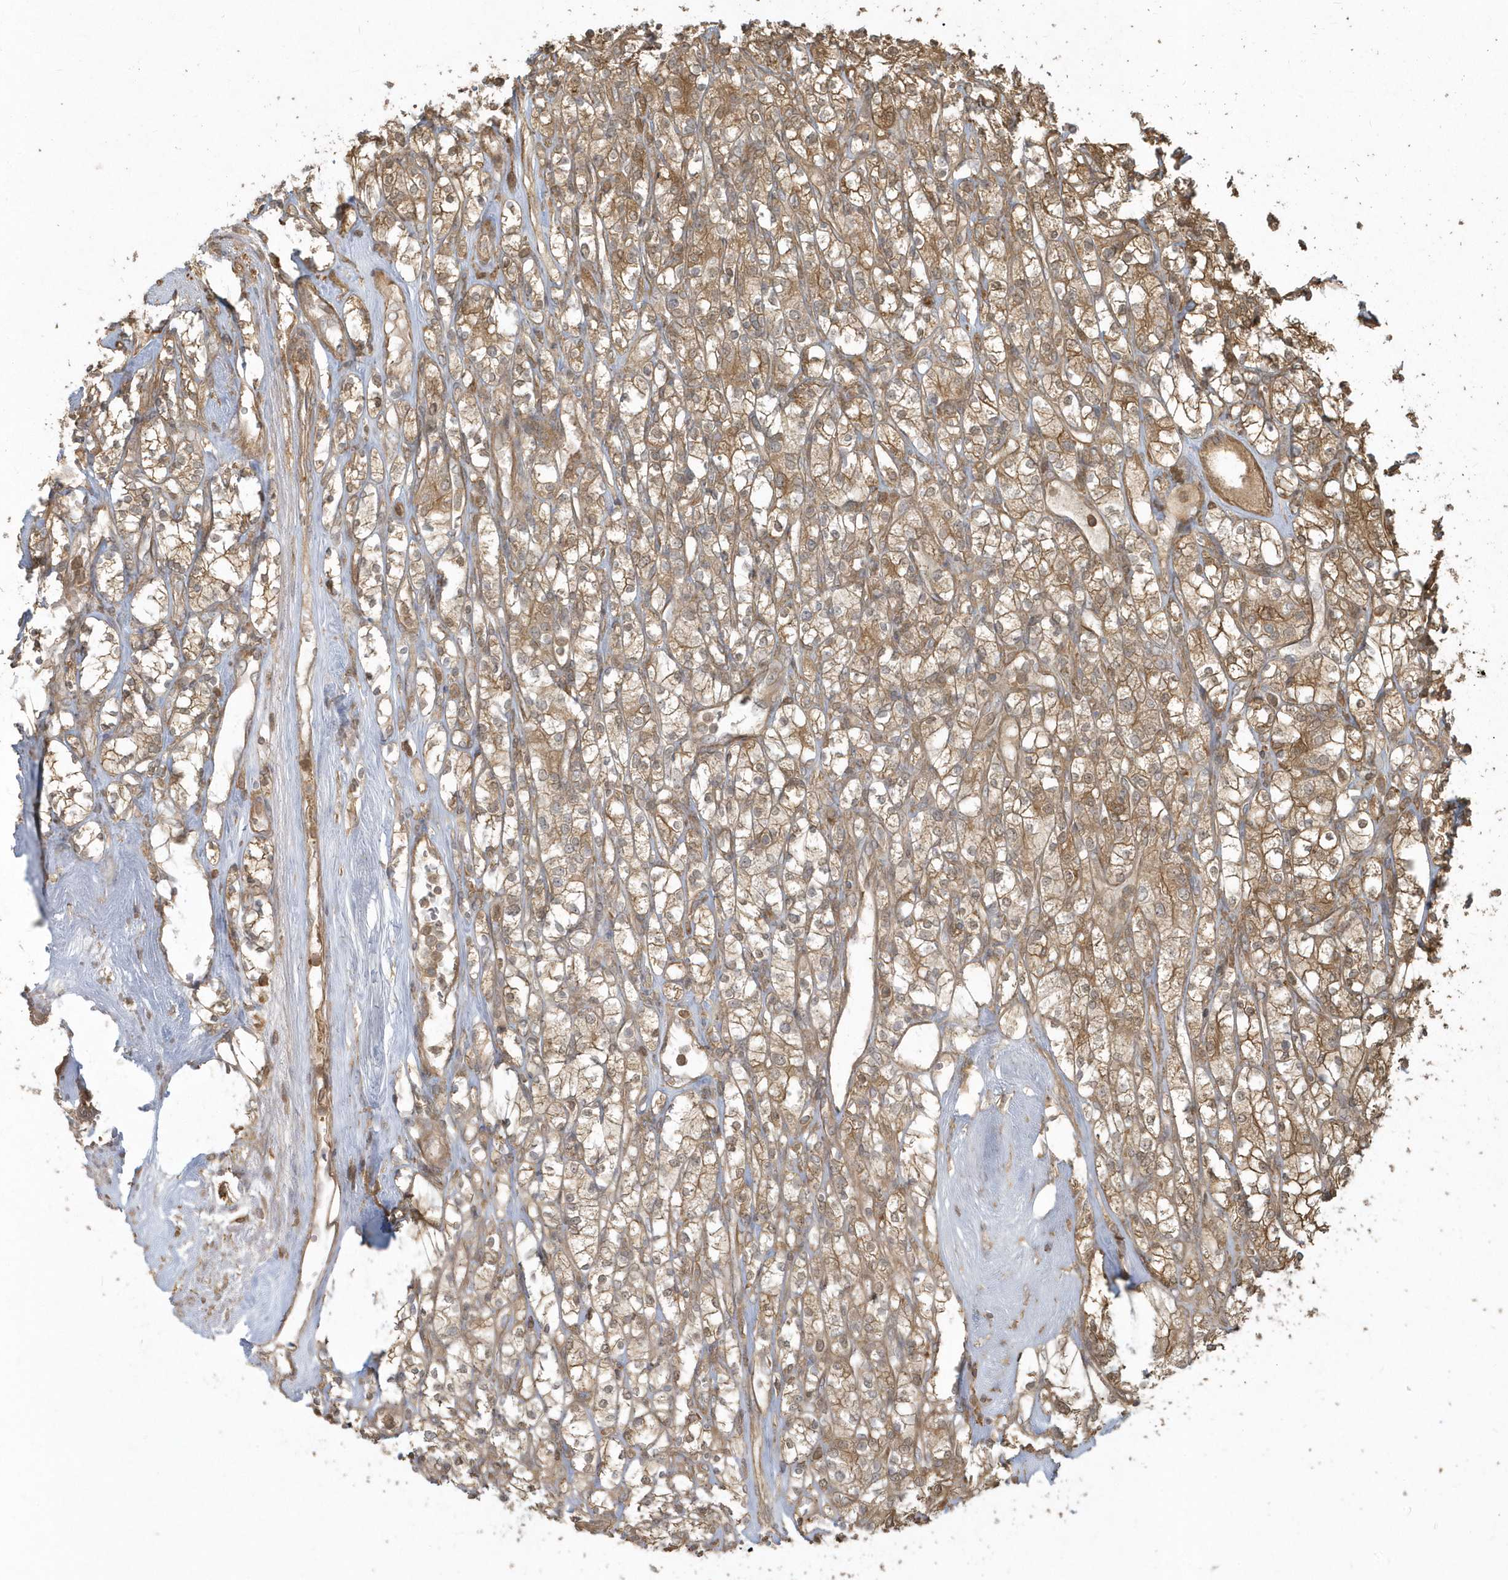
{"staining": {"intensity": "moderate", "quantity": ">75%", "location": "cytoplasmic/membranous"}, "tissue": "renal cancer", "cell_type": "Tumor cells", "image_type": "cancer", "snomed": [{"axis": "morphology", "description": "Adenocarcinoma, NOS"}, {"axis": "topography", "description": "Kidney"}], "caption": "Adenocarcinoma (renal) stained with a brown dye reveals moderate cytoplasmic/membranous positive expression in approximately >75% of tumor cells.", "gene": "HNMT", "patient": {"sex": "male", "age": 77}}